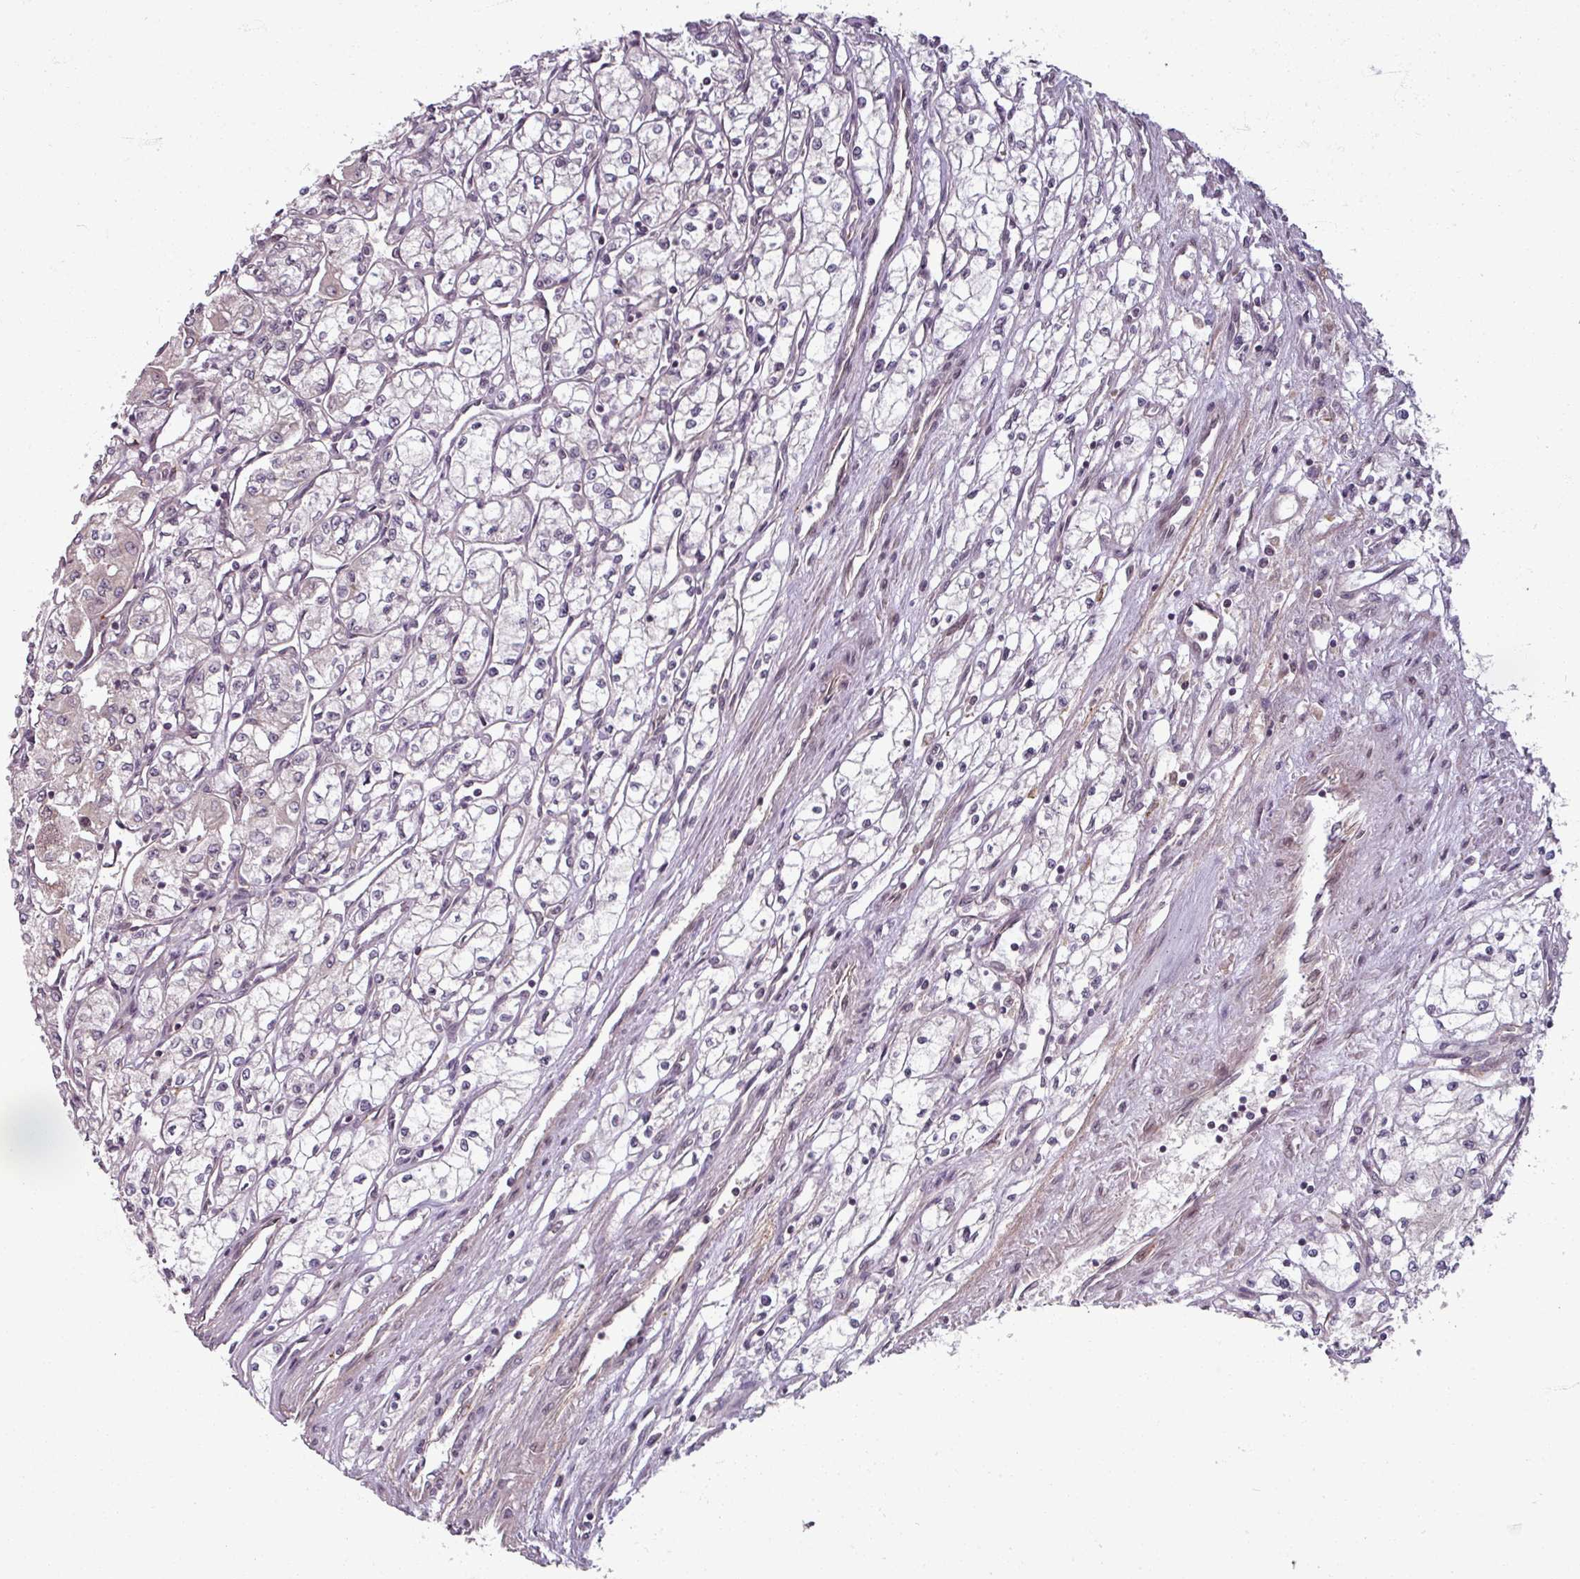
{"staining": {"intensity": "negative", "quantity": "none", "location": "none"}, "tissue": "renal cancer", "cell_type": "Tumor cells", "image_type": "cancer", "snomed": [{"axis": "morphology", "description": "Adenocarcinoma, NOS"}, {"axis": "topography", "description": "Kidney"}], "caption": "Renal adenocarcinoma was stained to show a protein in brown. There is no significant positivity in tumor cells.", "gene": "POLR2G", "patient": {"sex": "male", "age": 59}}